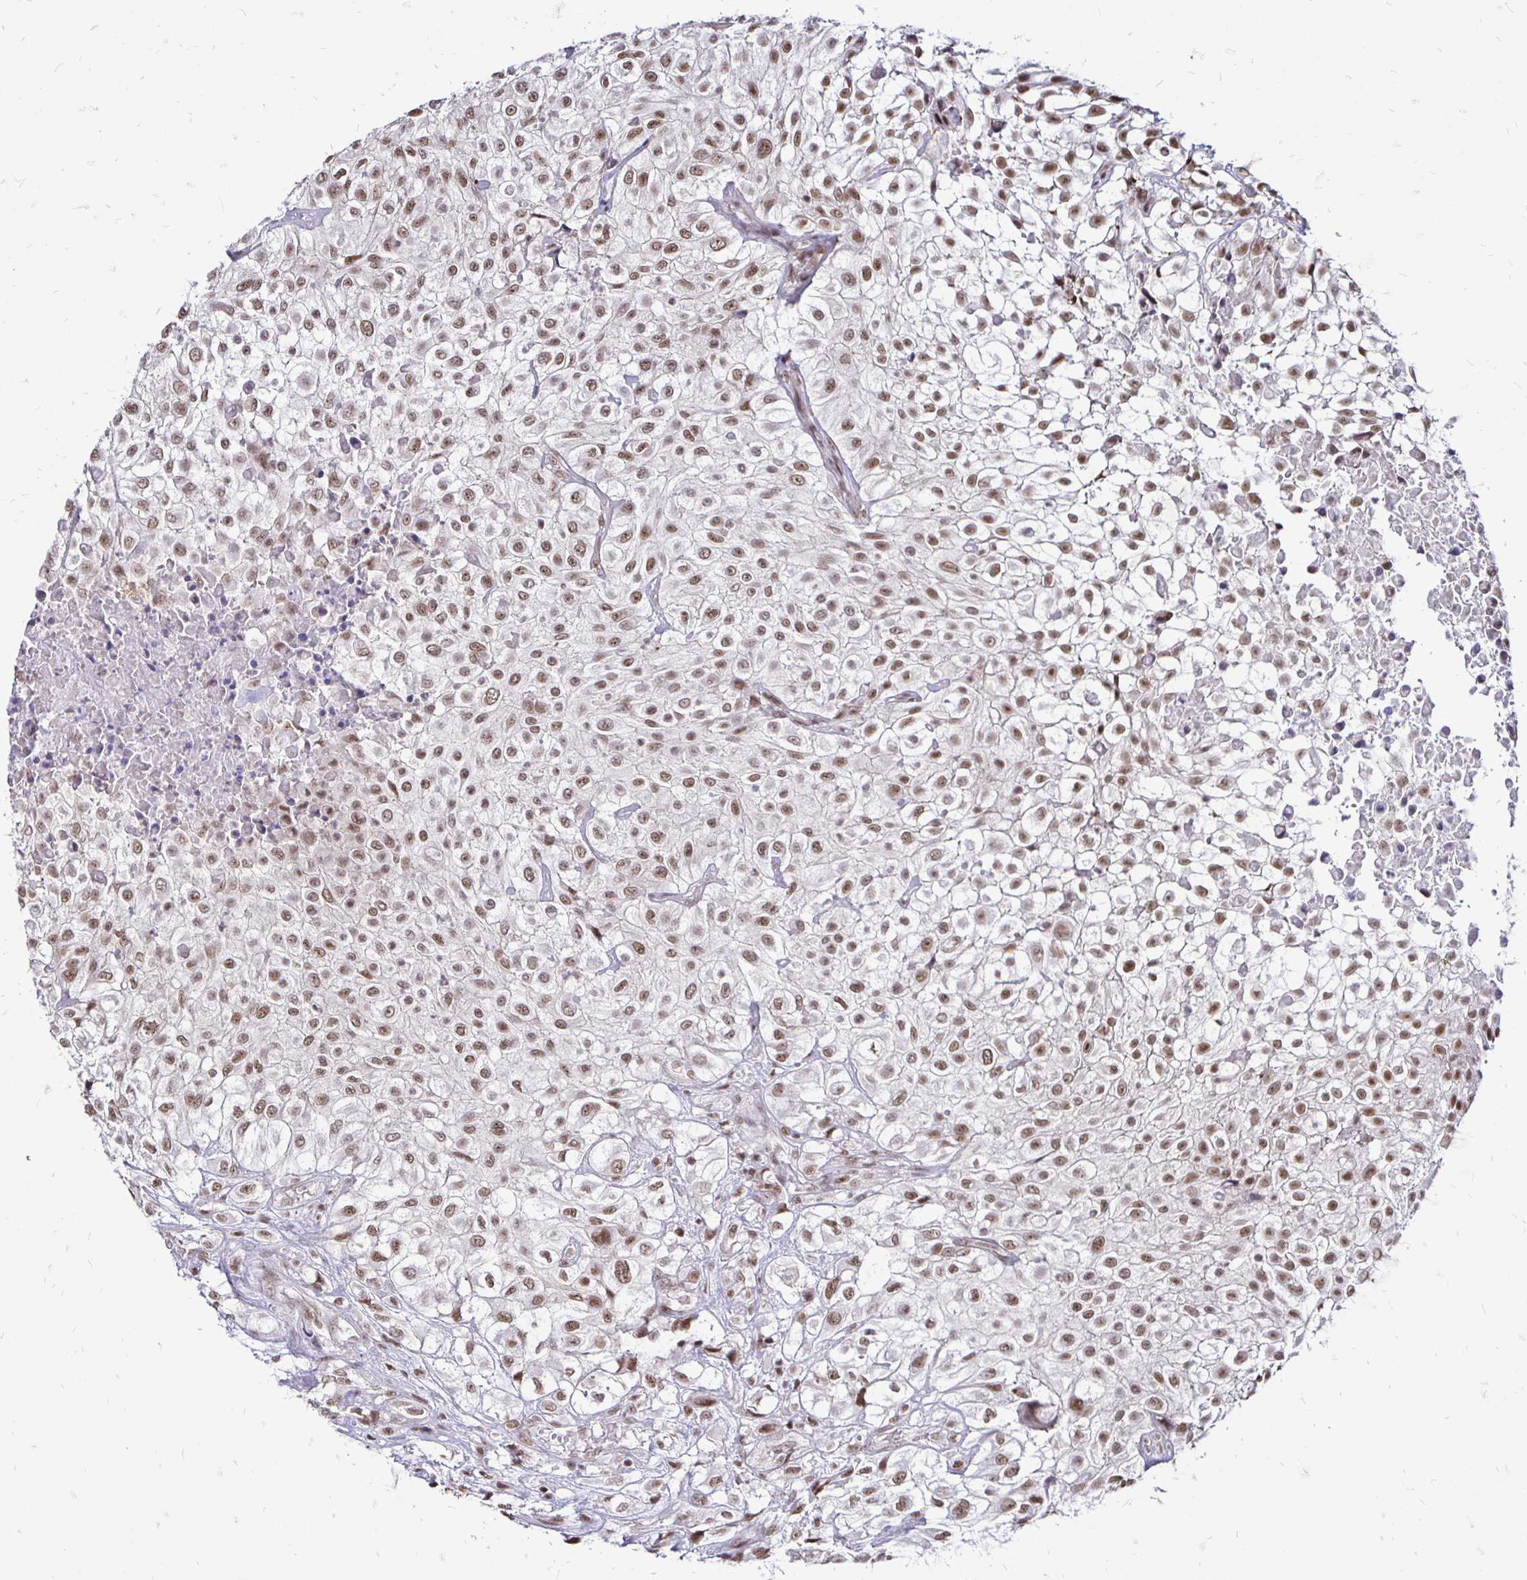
{"staining": {"intensity": "moderate", "quantity": ">75%", "location": "nuclear"}, "tissue": "urothelial cancer", "cell_type": "Tumor cells", "image_type": "cancer", "snomed": [{"axis": "morphology", "description": "Urothelial carcinoma, High grade"}, {"axis": "topography", "description": "Urinary bladder"}], "caption": "Protein analysis of urothelial cancer tissue displays moderate nuclear staining in approximately >75% of tumor cells.", "gene": "SIN3A", "patient": {"sex": "male", "age": 56}}